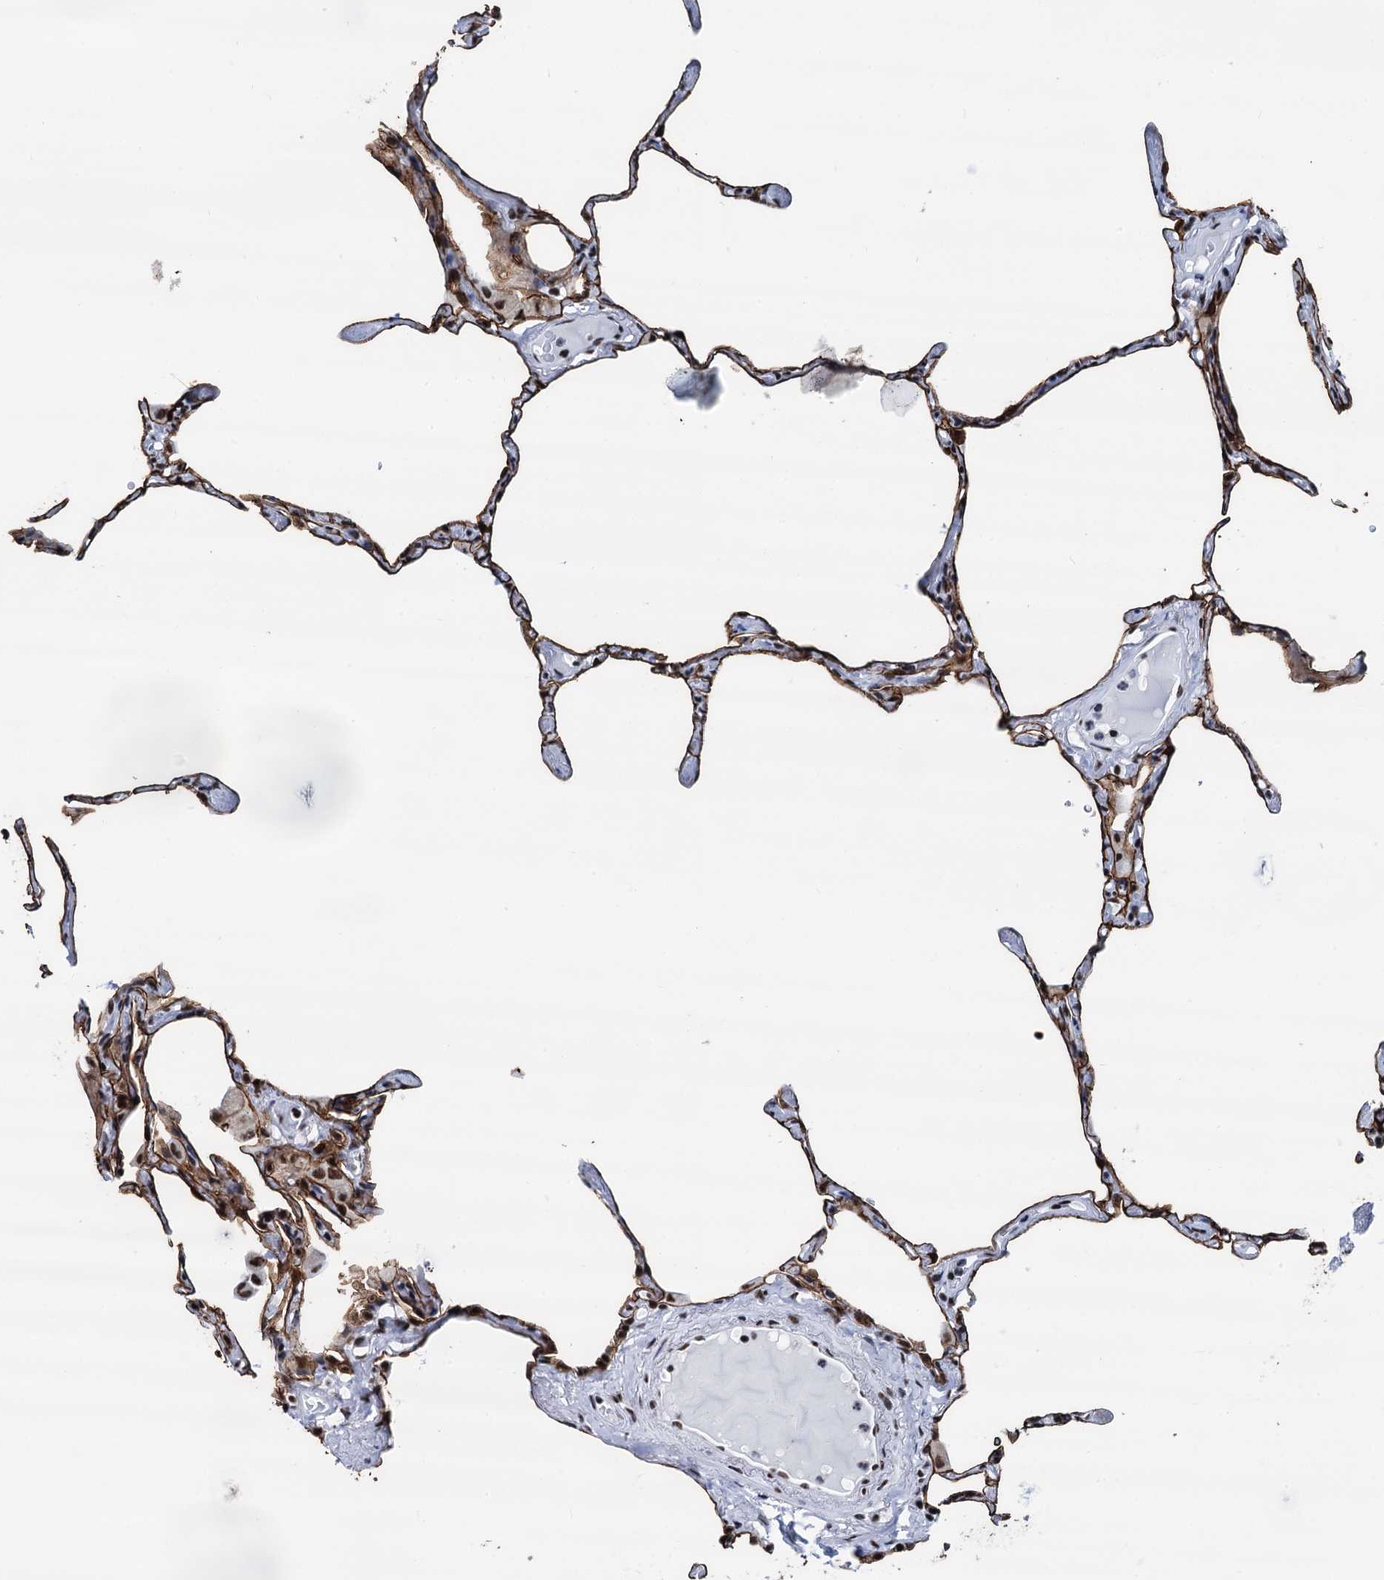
{"staining": {"intensity": "strong", "quantity": ">75%", "location": "cytoplasmic/membranous,nuclear"}, "tissue": "lung", "cell_type": "Alveolar cells", "image_type": "normal", "snomed": [{"axis": "morphology", "description": "Normal tissue, NOS"}, {"axis": "topography", "description": "Lung"}], "caption": "Protein positivity by IHC shows strong cytoplasmic/membranous,nuclear expression in approximately >75% of alveolar cells in unremarkable lung. Ihc stains the protein of interest in brown and the nuclei are stained blue.", "gene": "DDX23", "patient": {"sex": "male", "age": 65}}